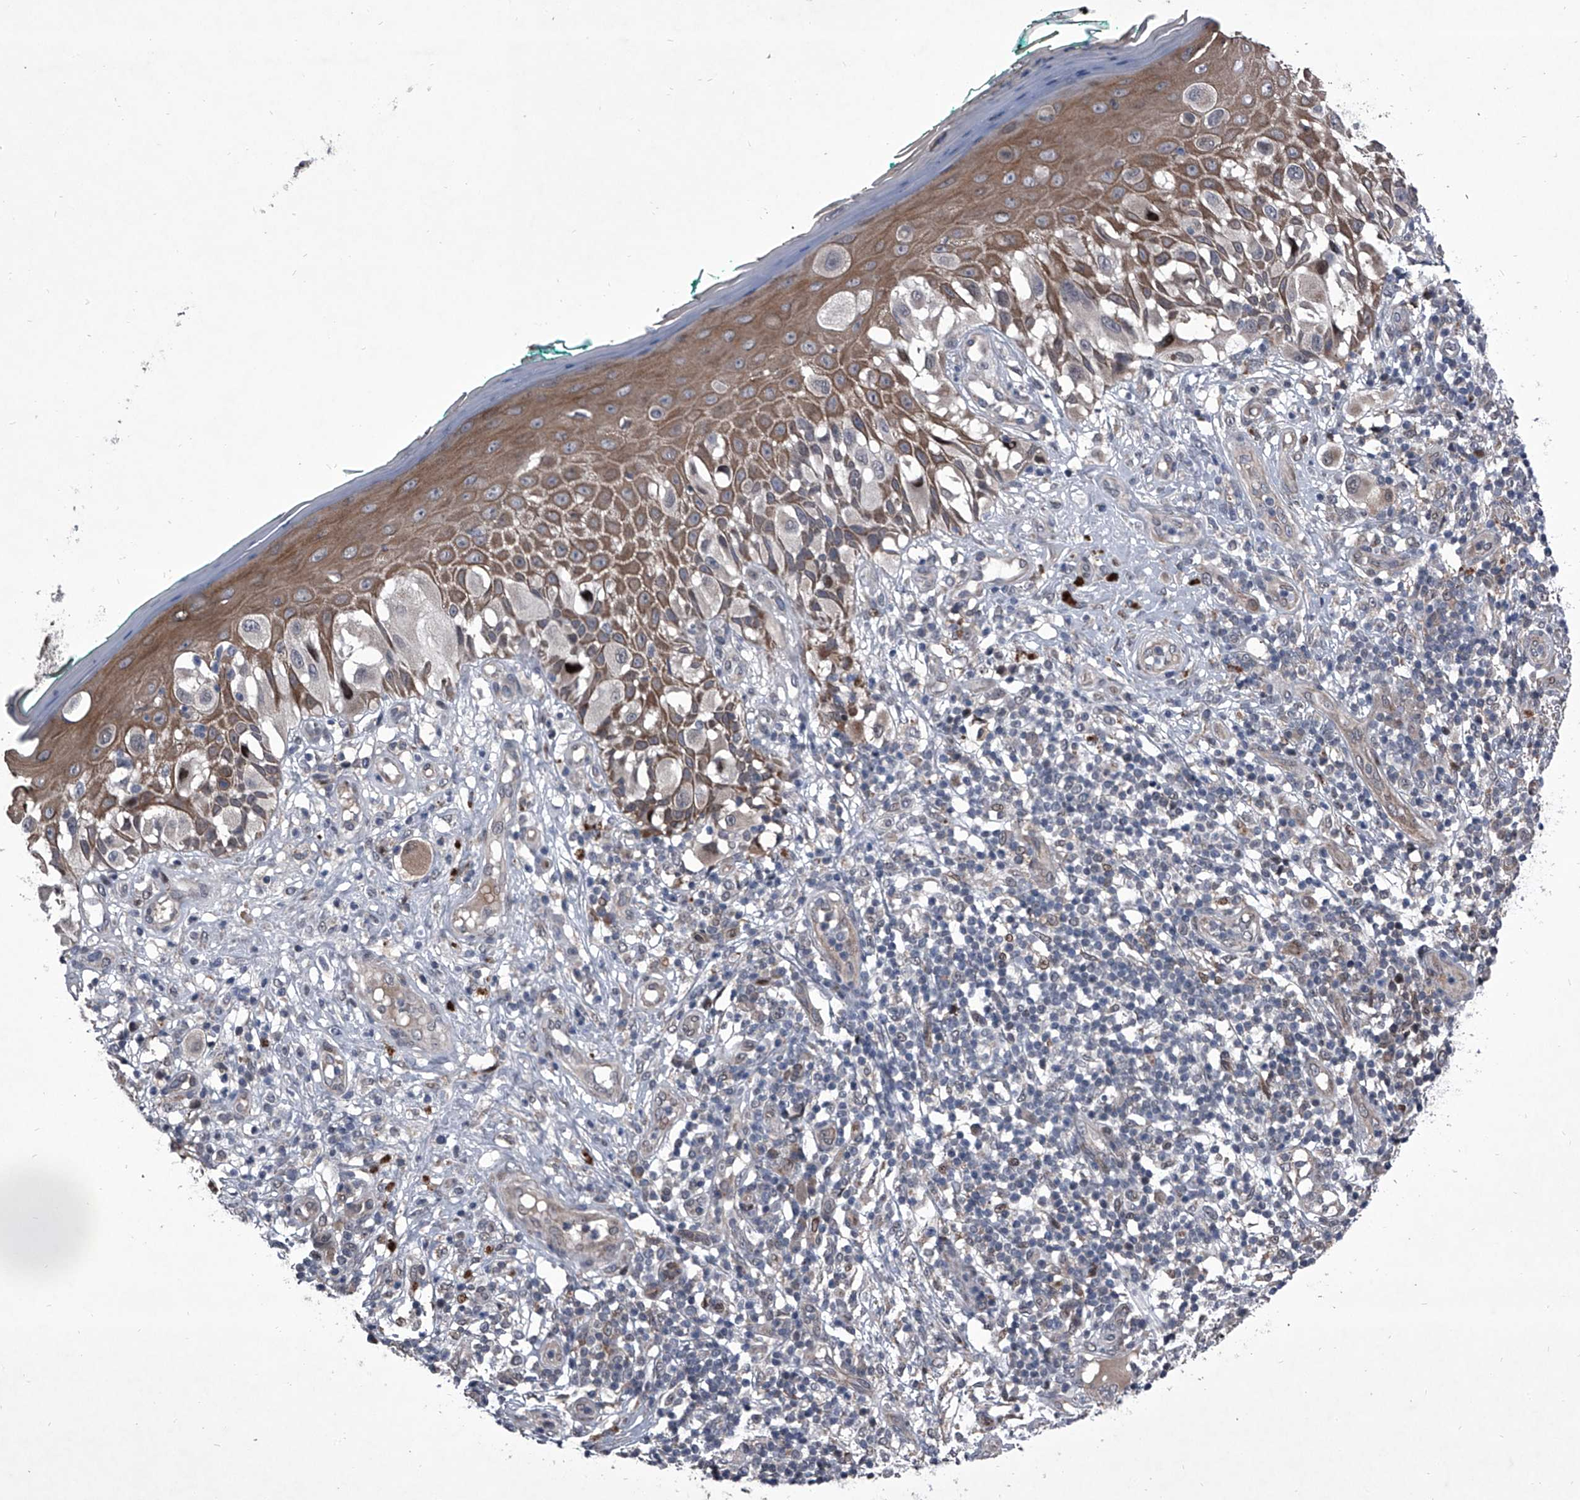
{"staining": {"intensity": "negative", "quantity": "none", "location": "none"}, "tissue": "melanoma", "cell_type": "Tumor cells", "image_type": "cancer", "snomed": [{"axis": "morphology", "description": "Malignant melanoma, NOS"}, {"axis": "topography", "description": "Skin"}], "caption": "Melanoma was stained to show a protein in brown. There is no significant expression in tumor cells. The staining is performed using DAB (3,3'-diaminobenzidine) brown chromogen with nuclei counter-stained in using hematoxylin.", "gene": "ELK4", "patient": {"sex": "female", "age": 81}}